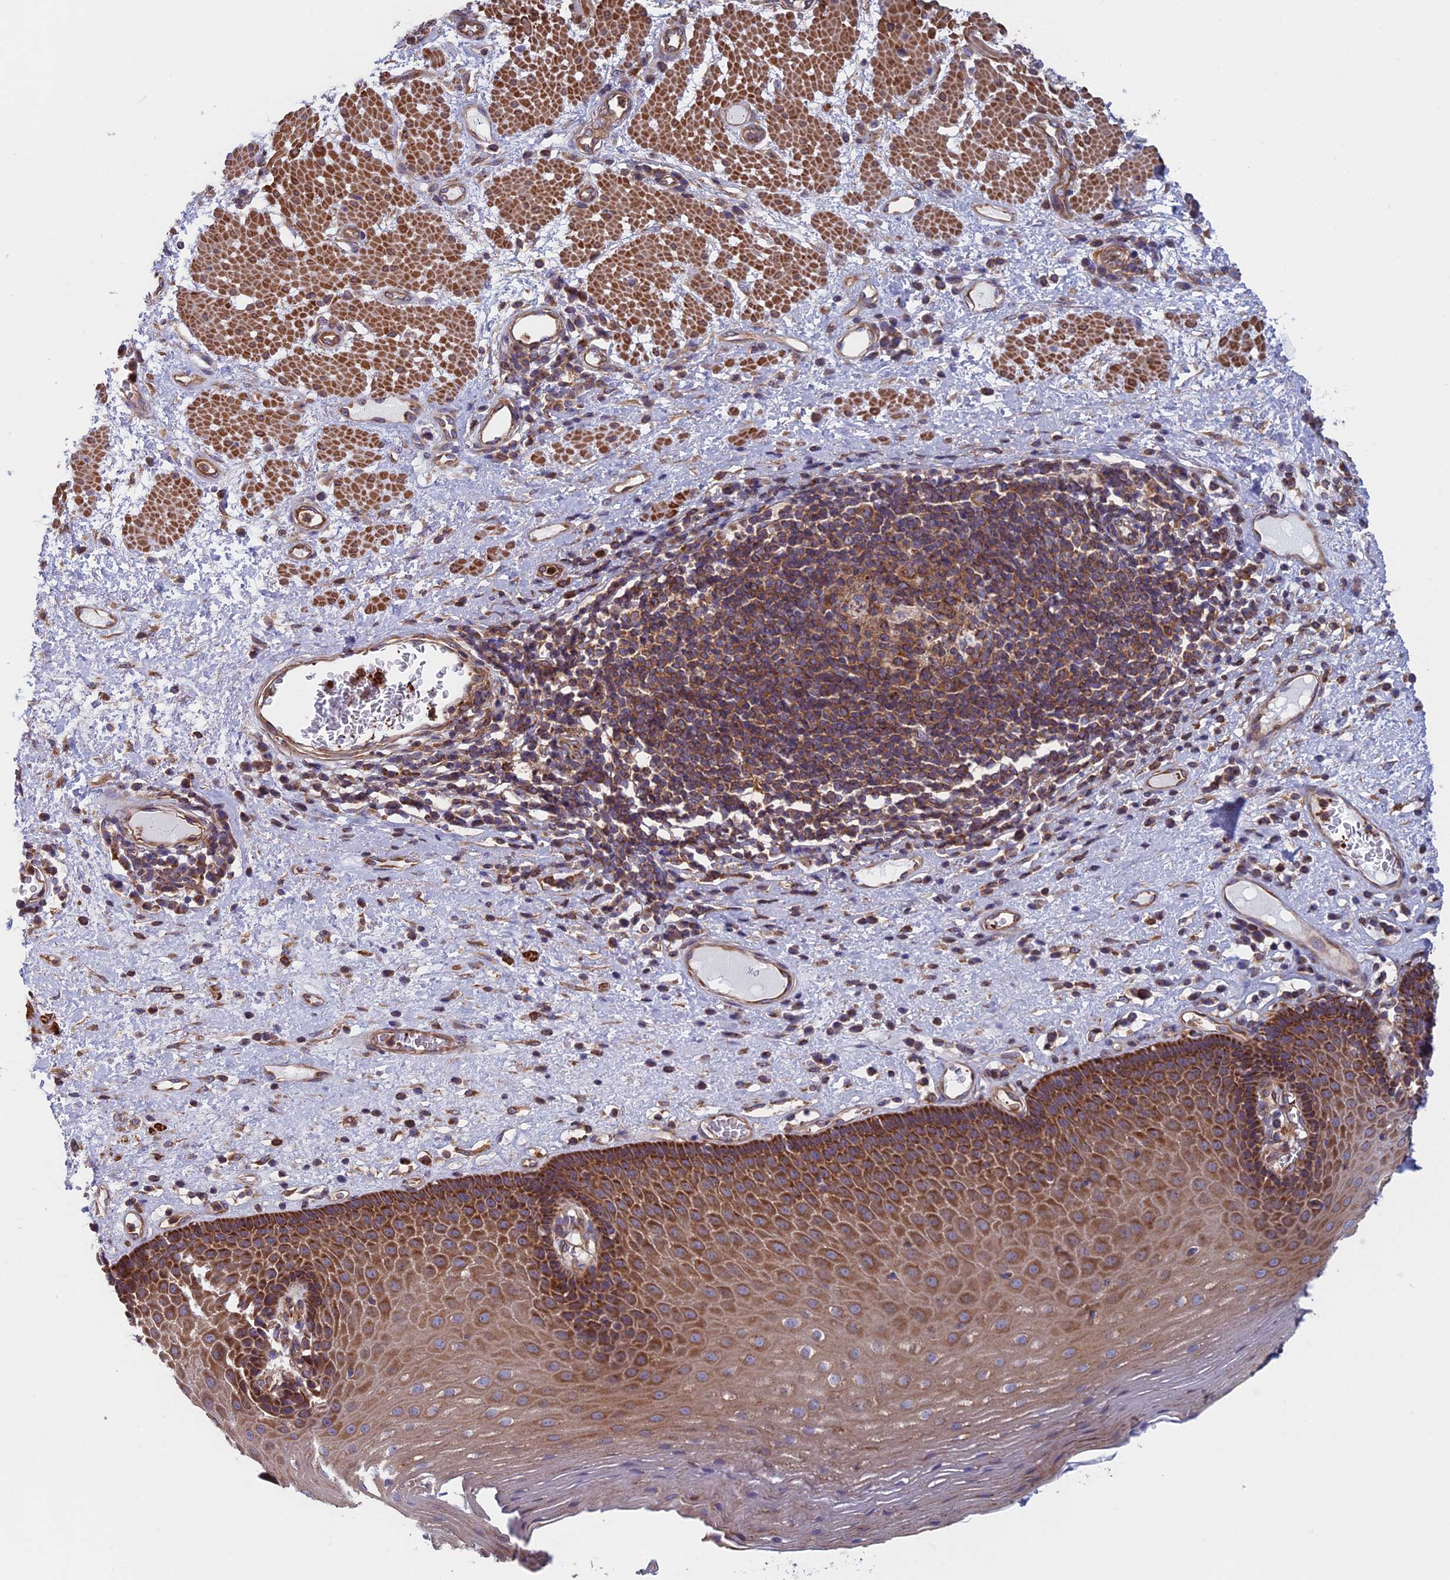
{"staining": {"intensity": "strong", "quantity": "25%-75%", "location": "cytoplasmic/membranous"}, "tissue": "esophagus", "cell_type": "Squamous epithelial cells", "image_type": "normal", "snomed": [{"axis": "morphology", "description": "Normal tissue, NOS"}, {"axis": "morphology", "description": "Adenocarcinoma, NOS"}, {"axis": "topography", "description": "Esophagus"}], "caption": "A brown stain highlights strong cytoplasmic/membranous expression of a protein in squamous epithelial cells of benign esophagus.", "gene": "DNM1L", "patient": {"sex": "male", "age": 62}}